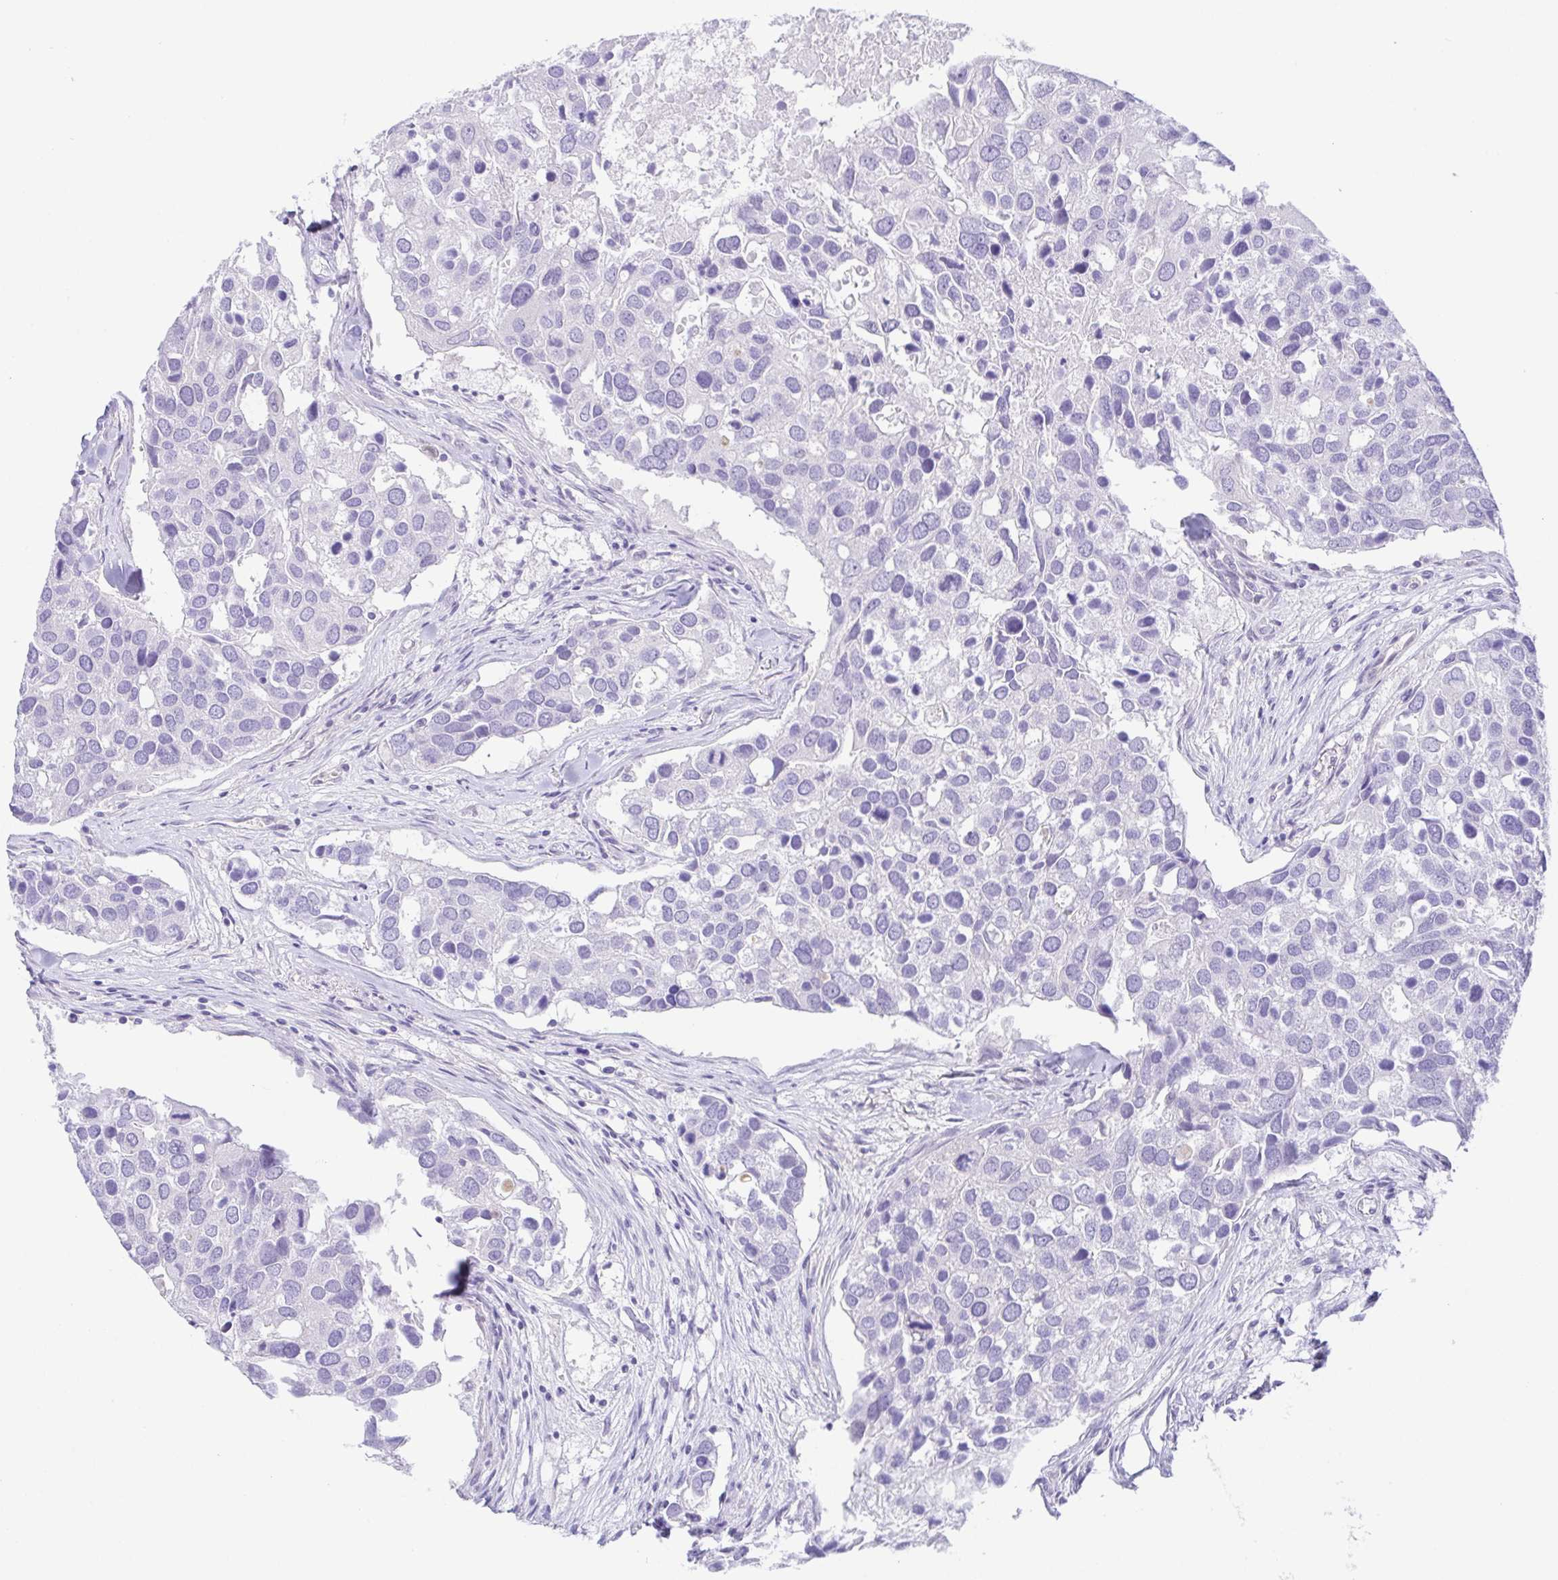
{"staining": {"intensity": "negative", "quantity": "none", "location": "none"}, "tissue": "breast cancer", "cell_type": "Tumor cells", "image_type": "cancer", "snomed": [{"axis": "morphology", "description": "Duct carcinoma"}, {"axis": "topography", "description": "Breast"}], "caption": "A high-resolution micrograph shows IHC staining of breast cancer (intraductal carcinoma), which displays no significant positivity in tumor cells.", "gene": "KRTDAP", "patient": {"sex": "female", "age": 83}}